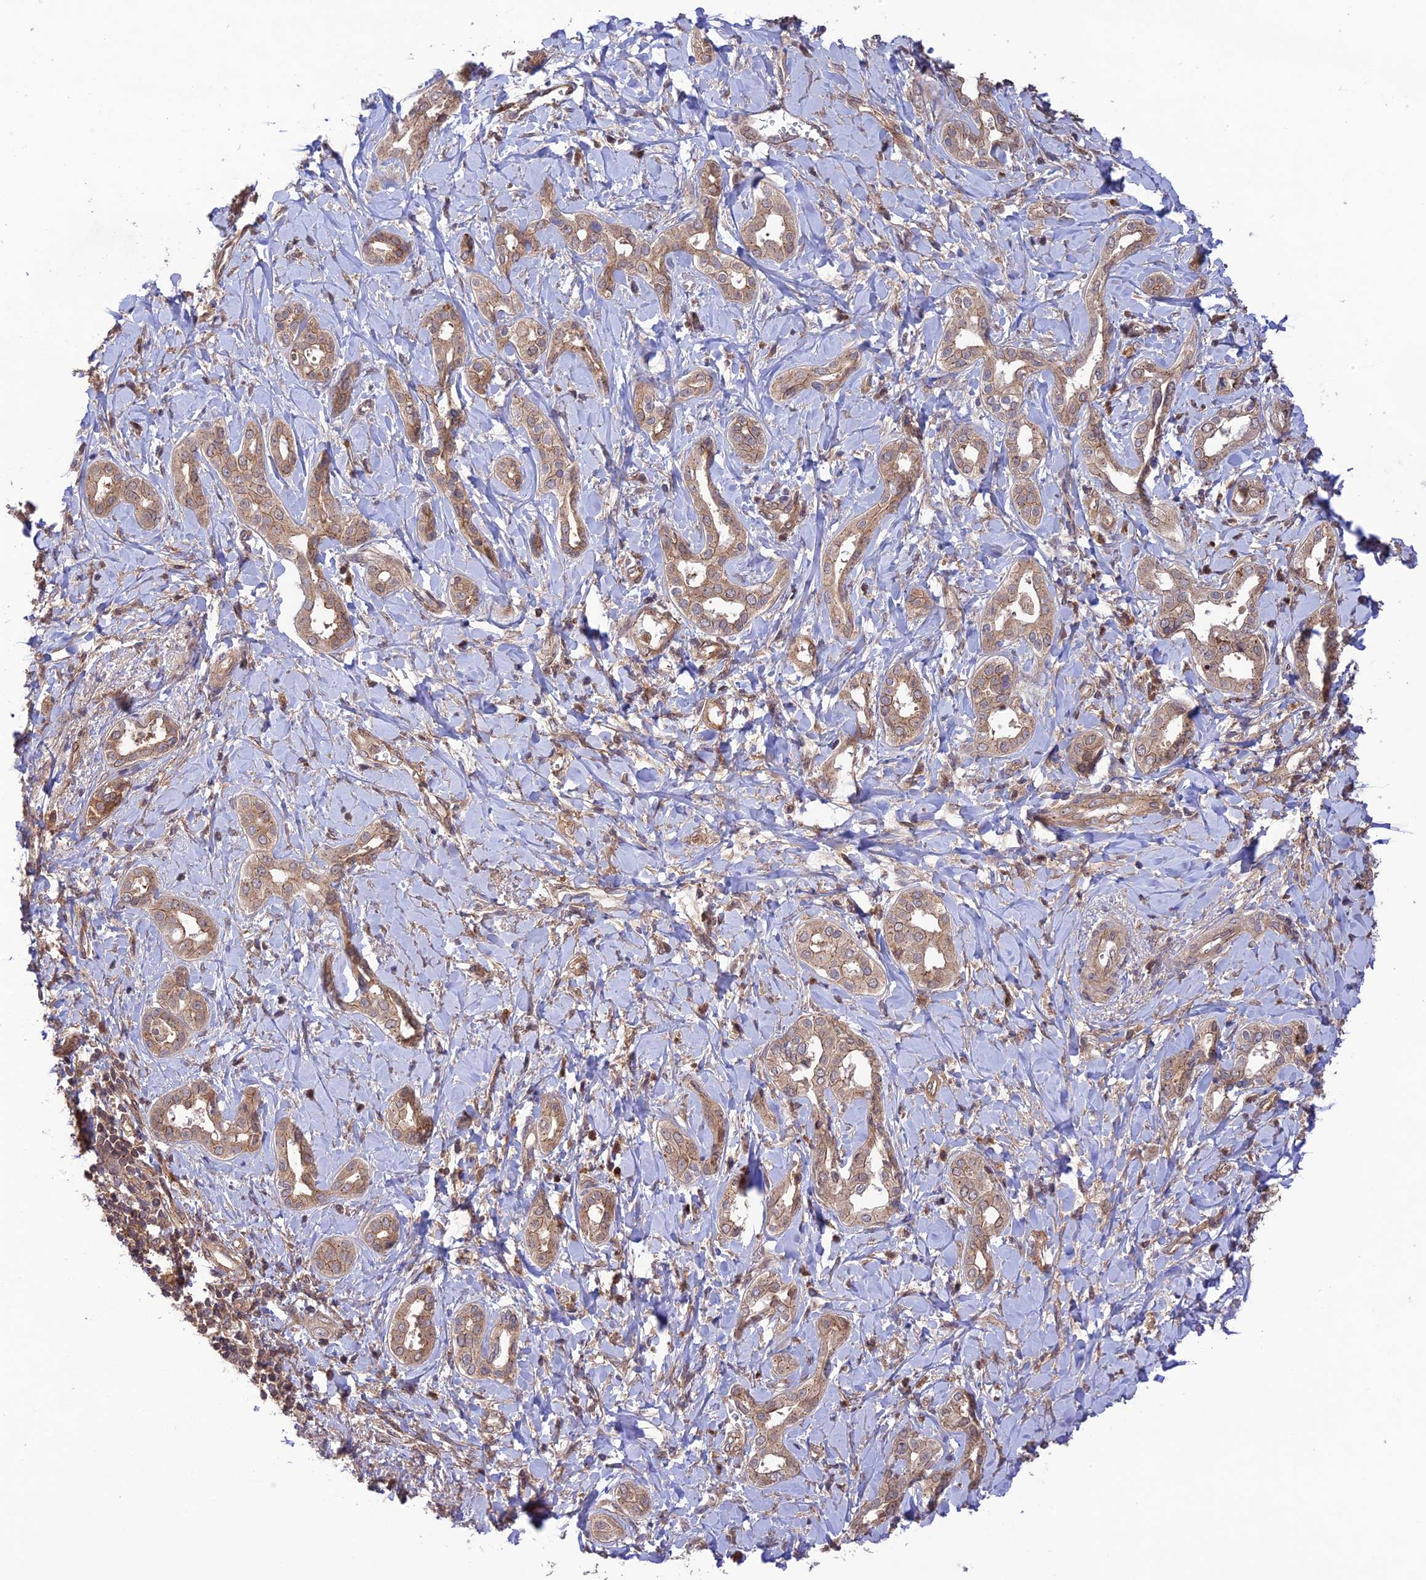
{"staining": {"intensity": "moderate", "quantity": ">75%", "location": "cytoplasmic/membranous"}, "tissue": "liver cancer", "cell_type": "Tumor cells", "image_type": "cancer", "snomed": [{"axis": "morphology", "description": "Cholangiocarcinoma"}, {"axis": "topography", "description": "Liver"}], "caption": "A brown stain shows moderate cytoplasmic/membranous staining of a protein in cholangiocarcinoma (liver) tumor cells. The staining is performed using DAB (3,3'-diaminobenzidine) brown chromogen to label protein expression. The nuclei are counter-stained blue using hematoxylin.", "gene": "FCHSD1", "patient": {"sex": "female", "age": 77}}